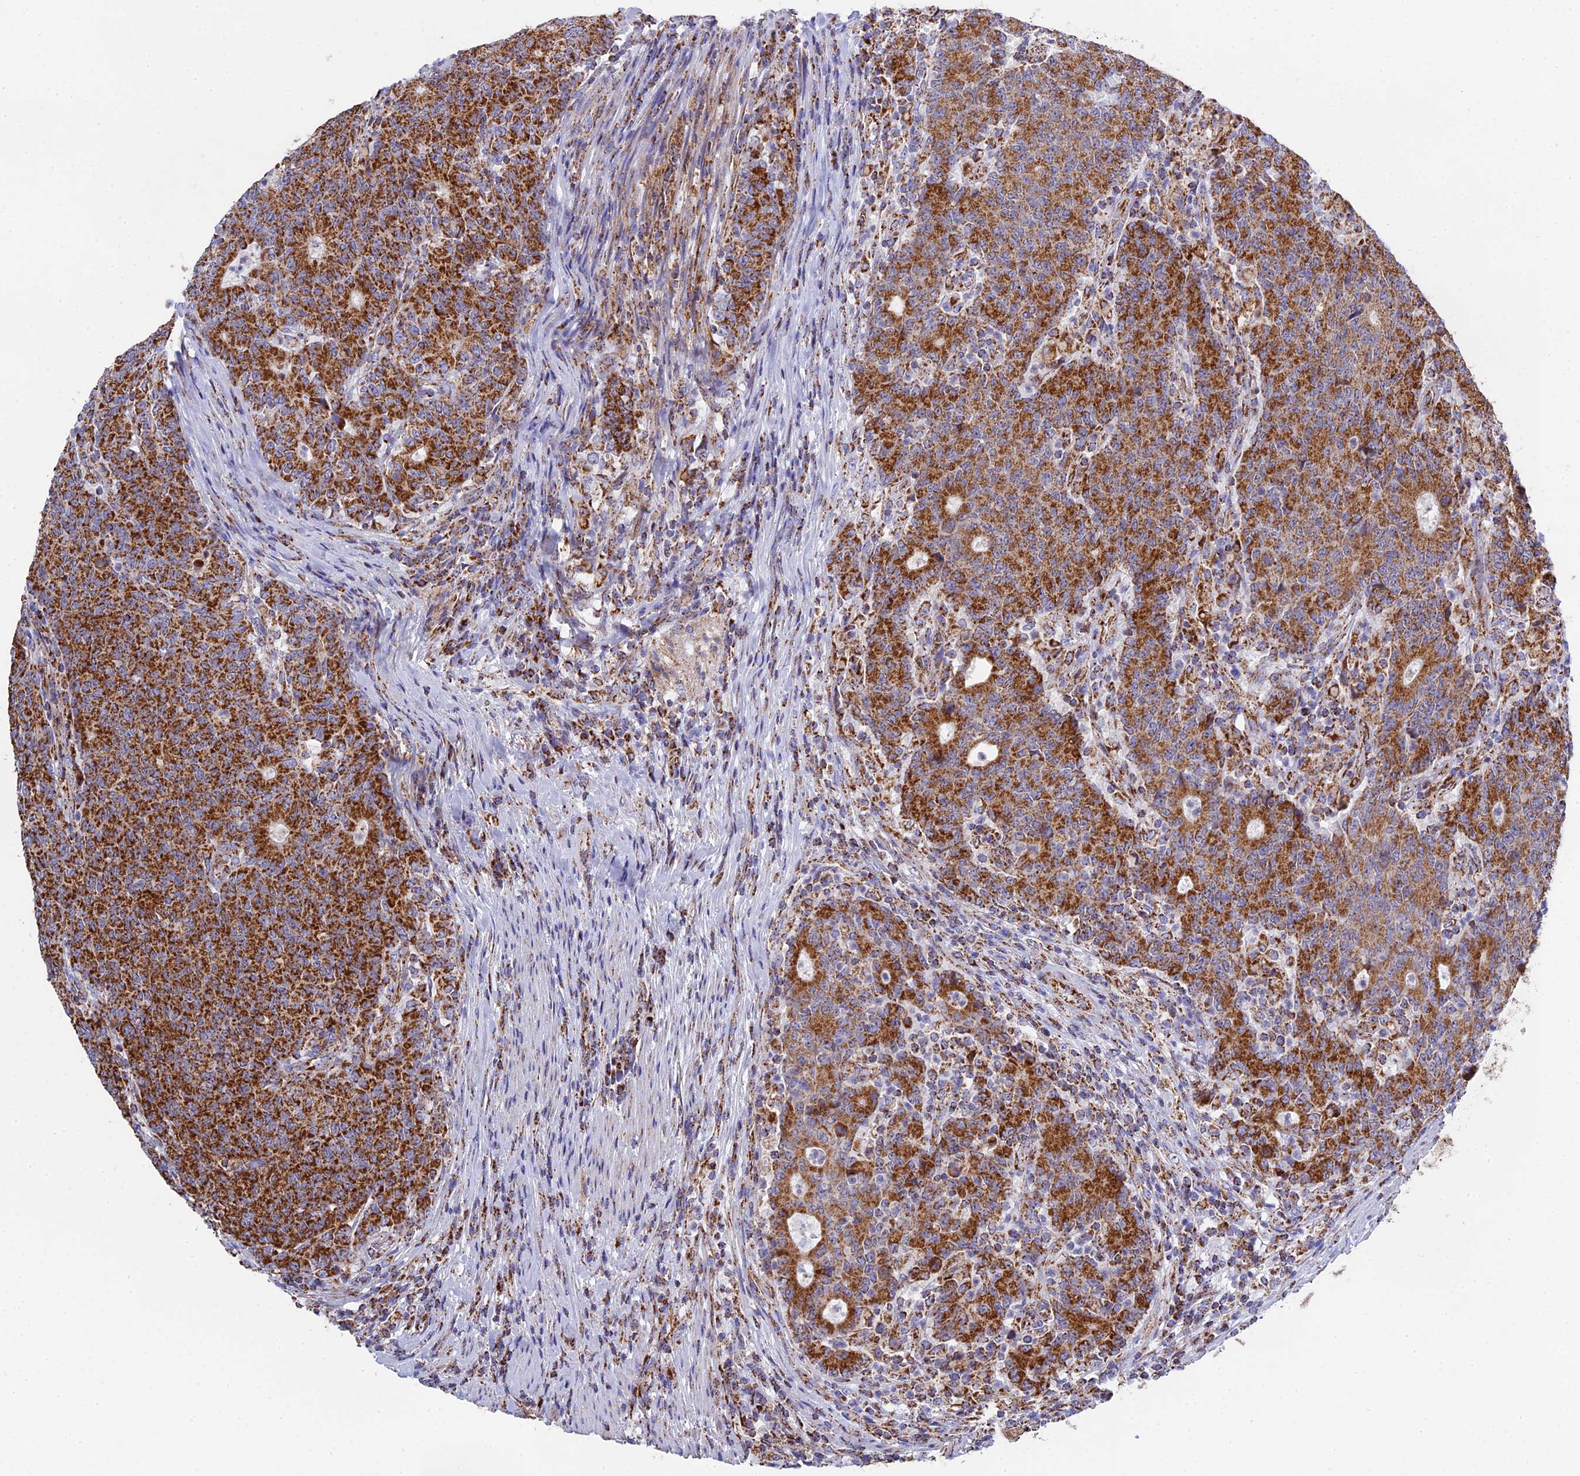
{"staining": {"intensity": "strong", "quantity": ">75%", "location": "cytoplasmic/membranous"}, "tissue": "colorectal cancer", "cell_type": "Tumor cells", "image_type": "cancer", "snomed": [{"axis": "morphology", "description": "Adenocarcinoma, NOS"}, {"axis": "topography", "description": "Colon"}], "caption": "Protein positivity by IHC exhibits strong cytoplasmic/membranous staining in about >75% of tumor cells in colorectal cancer (adenocarcinoma). The staining is performed using DAB (3,3'-diaminobenzidine) brown chromogen to label protein expression. The nuclei are counter-stained blue using hematoxylin.", "gene": "NDUFA5", "patient": {"sex": "female", "age": 75}}